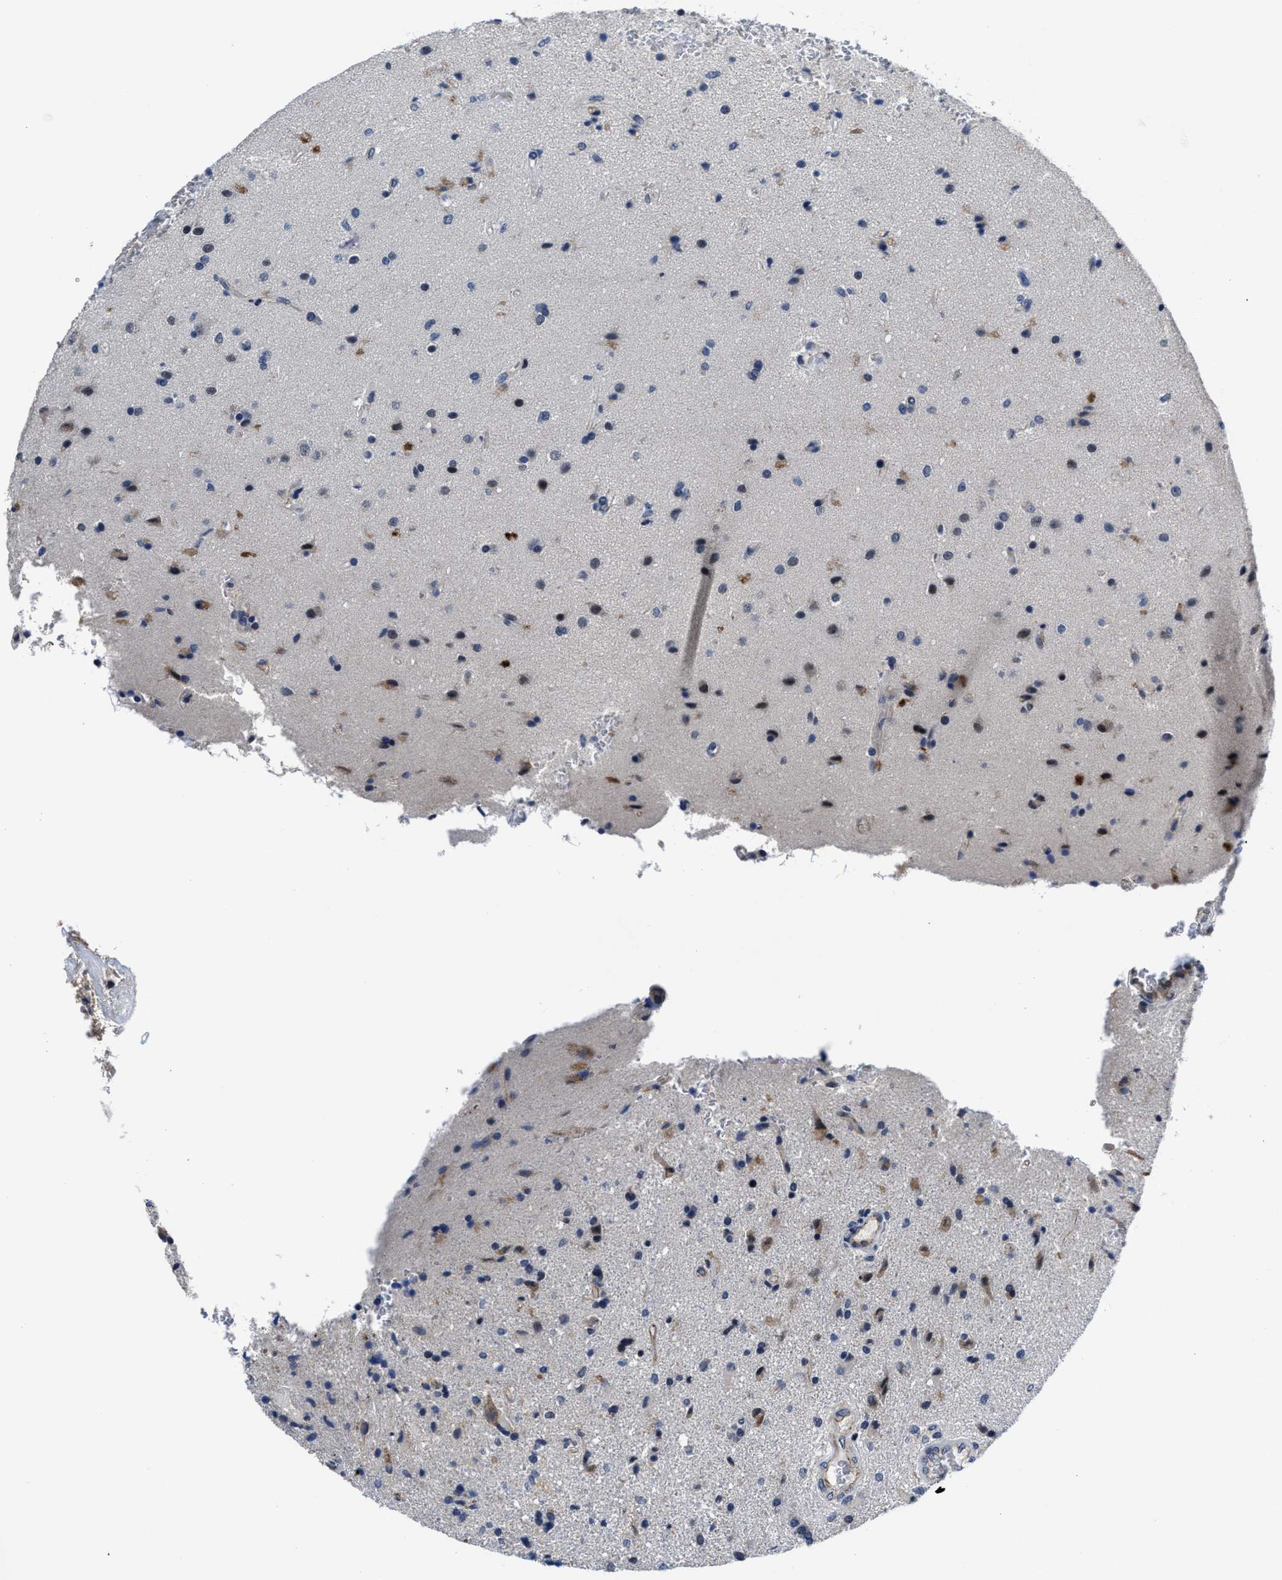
{"staining": {"intensity": "weak", "quantity": "<25%", "location": "cytoplasmic/membranous"}, "tissue": "glioma", "cell_type": "Tumor cells", "image_type": "cancer", "snomed": [{"axis": "morphology", "description": "Glioma, malignant, High grade"}, {"axis": "topography", "description": "Brain"}], "caption": "Tumor cells show no significant positivity in glioma.", "gene": "GHITM", "patient": {"sex": "male", "age": 72}}